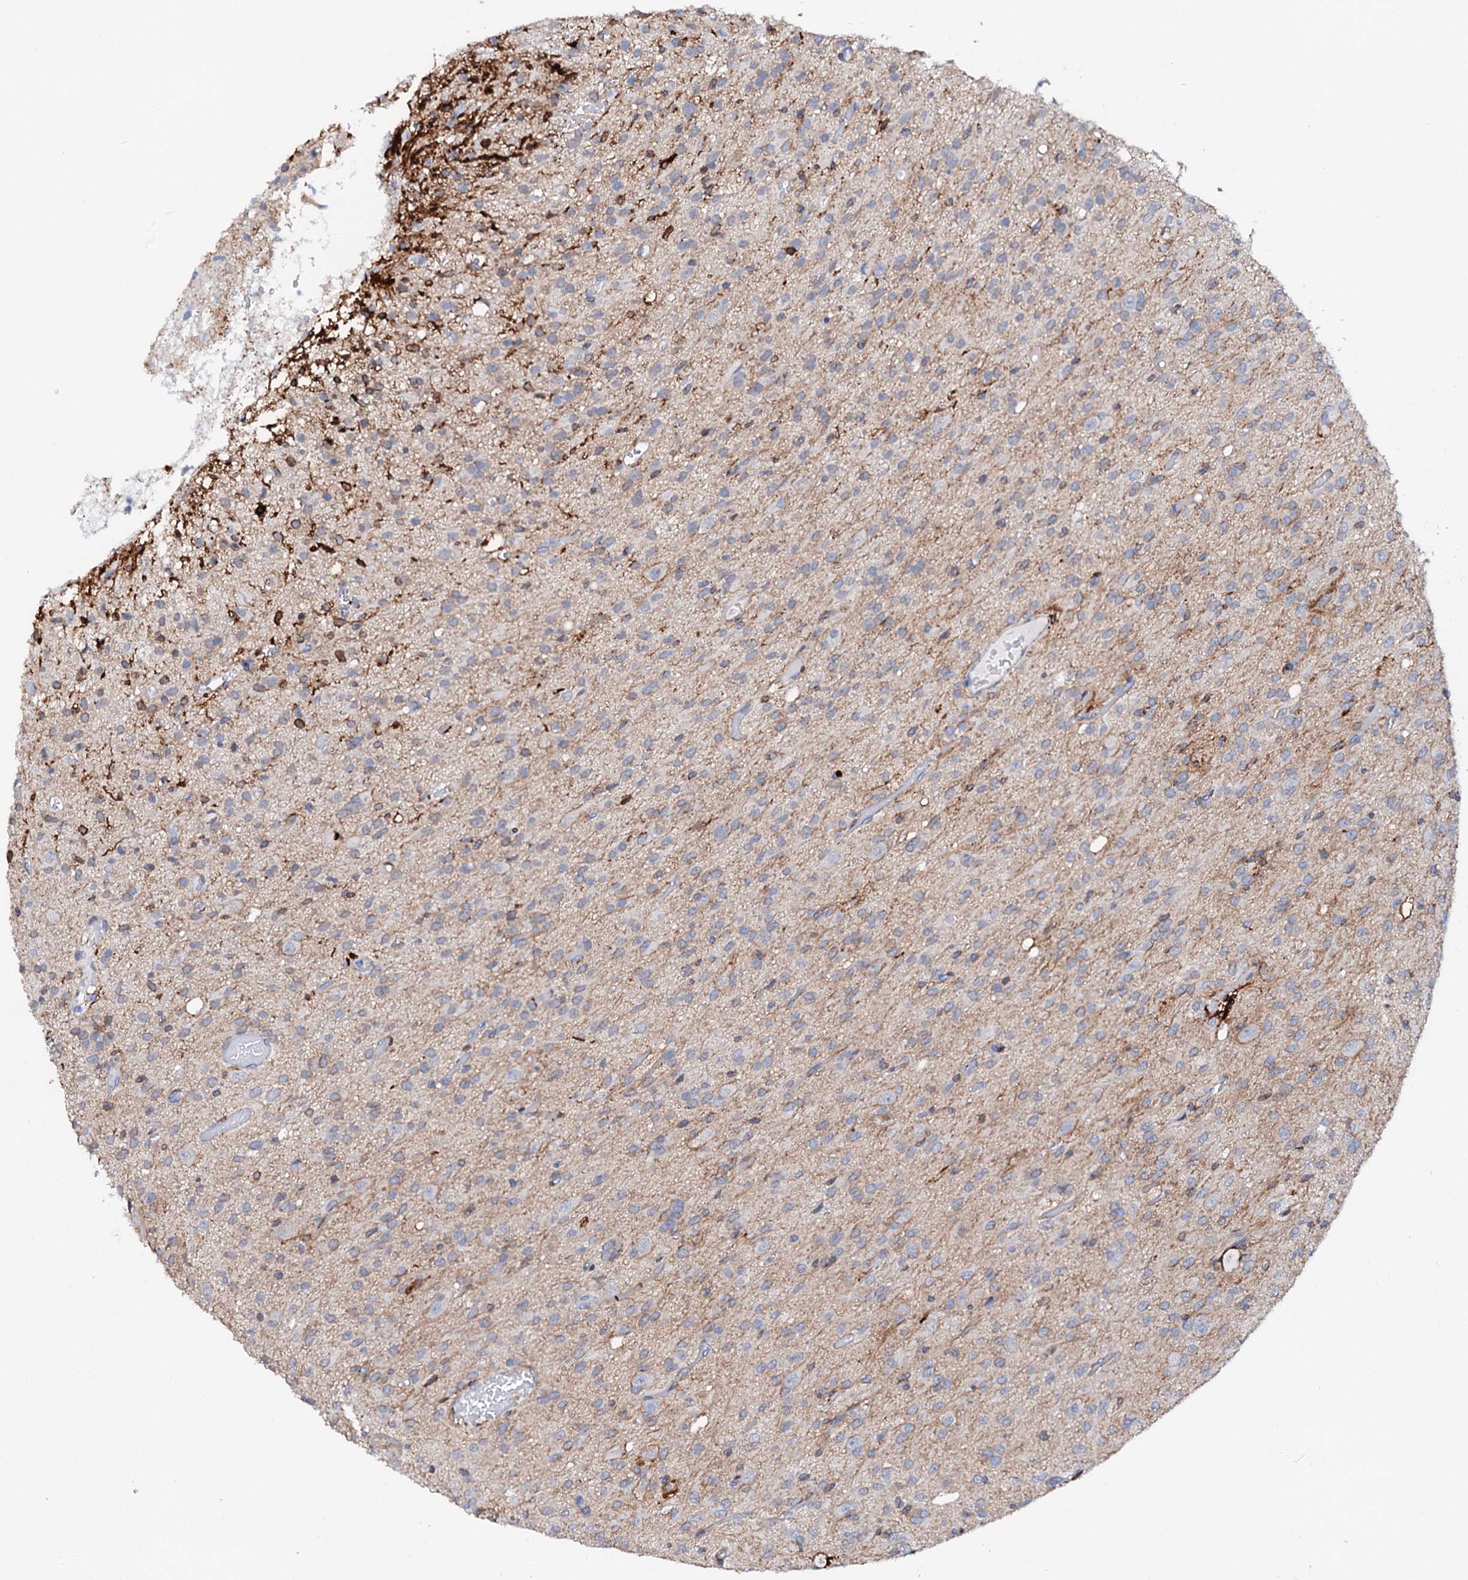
{"staining": {"intensity": "weak", "quantity": "<25%", "location": "cytoplasmic/membranous"}, "tissue": "glioma", "cell_type": "Tumor cells", "image_type": "cancer", "snomed": [{"axis": "morphology", "description": "Glioma, malignant, High grade"}, {"axis": "topography", "description": "Brain"}], "caption": "This photomicrograph is of malignant glioma (high-grade) stained with IHC to label a protein in brown with the nuclei are counter-stained blue. There is no positivity in tumor cells. Nuclei are stained in blue.", "gene": "MED13L", "patient": {"sex": "female", "age": 59}}